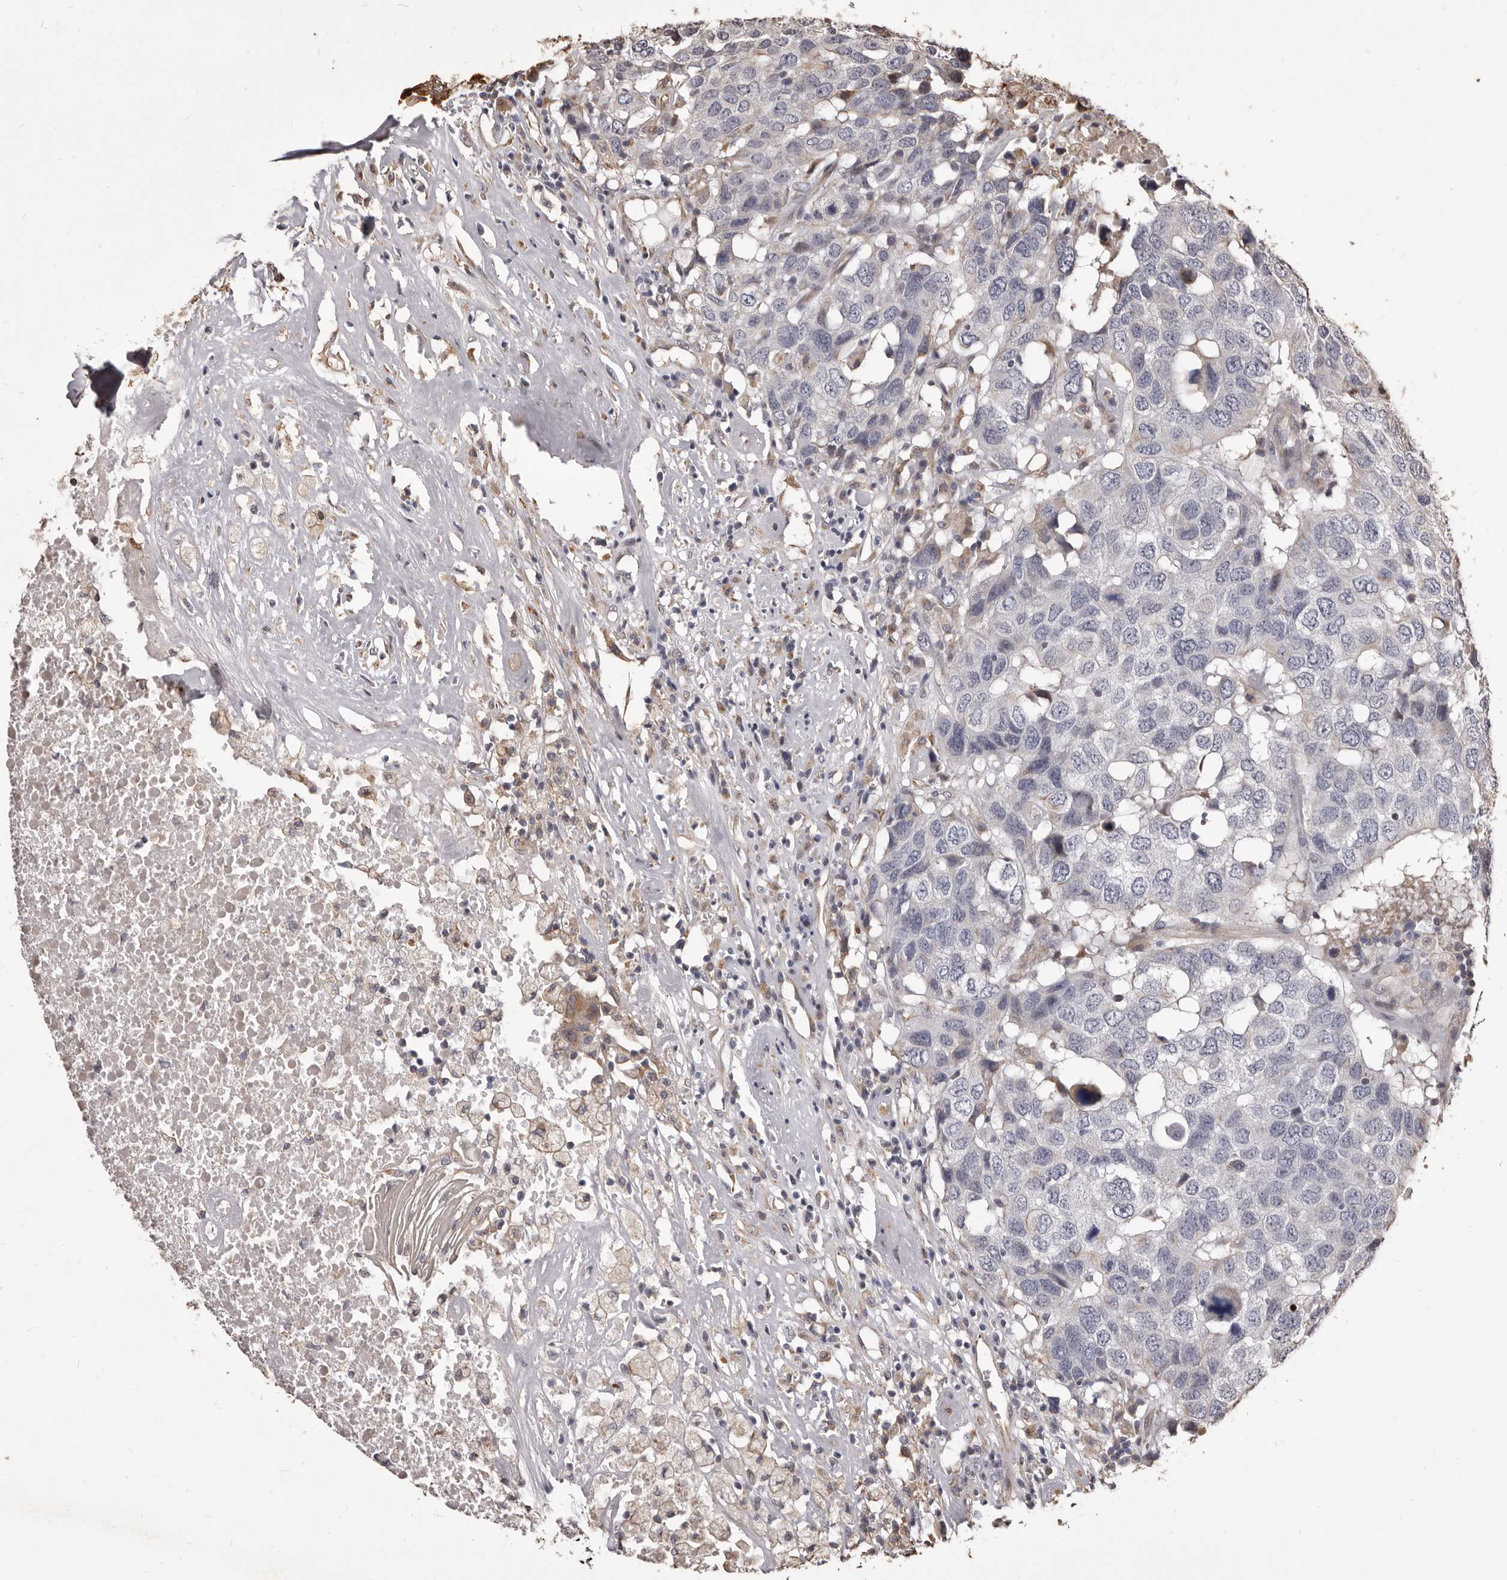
{"staining": {"intensity": "negative", "quantity": "none", "location": "none"}, "tissue": "head and neck cancer", "cell_type": "Tumor cells", "image_type": "cancer", "snomed": [{"axis": "morphology", "description": "Squamous cell carcinoma, NOS"}, {"axis": "topography", "description": "Head-Neck"}], "caption": "A high-resolution histopathology image shows IHC staining of head and neck cancer, which shows no significant staining in tumor cells.", "gene": "ALPK1", "patient": {"sex": "male", "age": 66}}